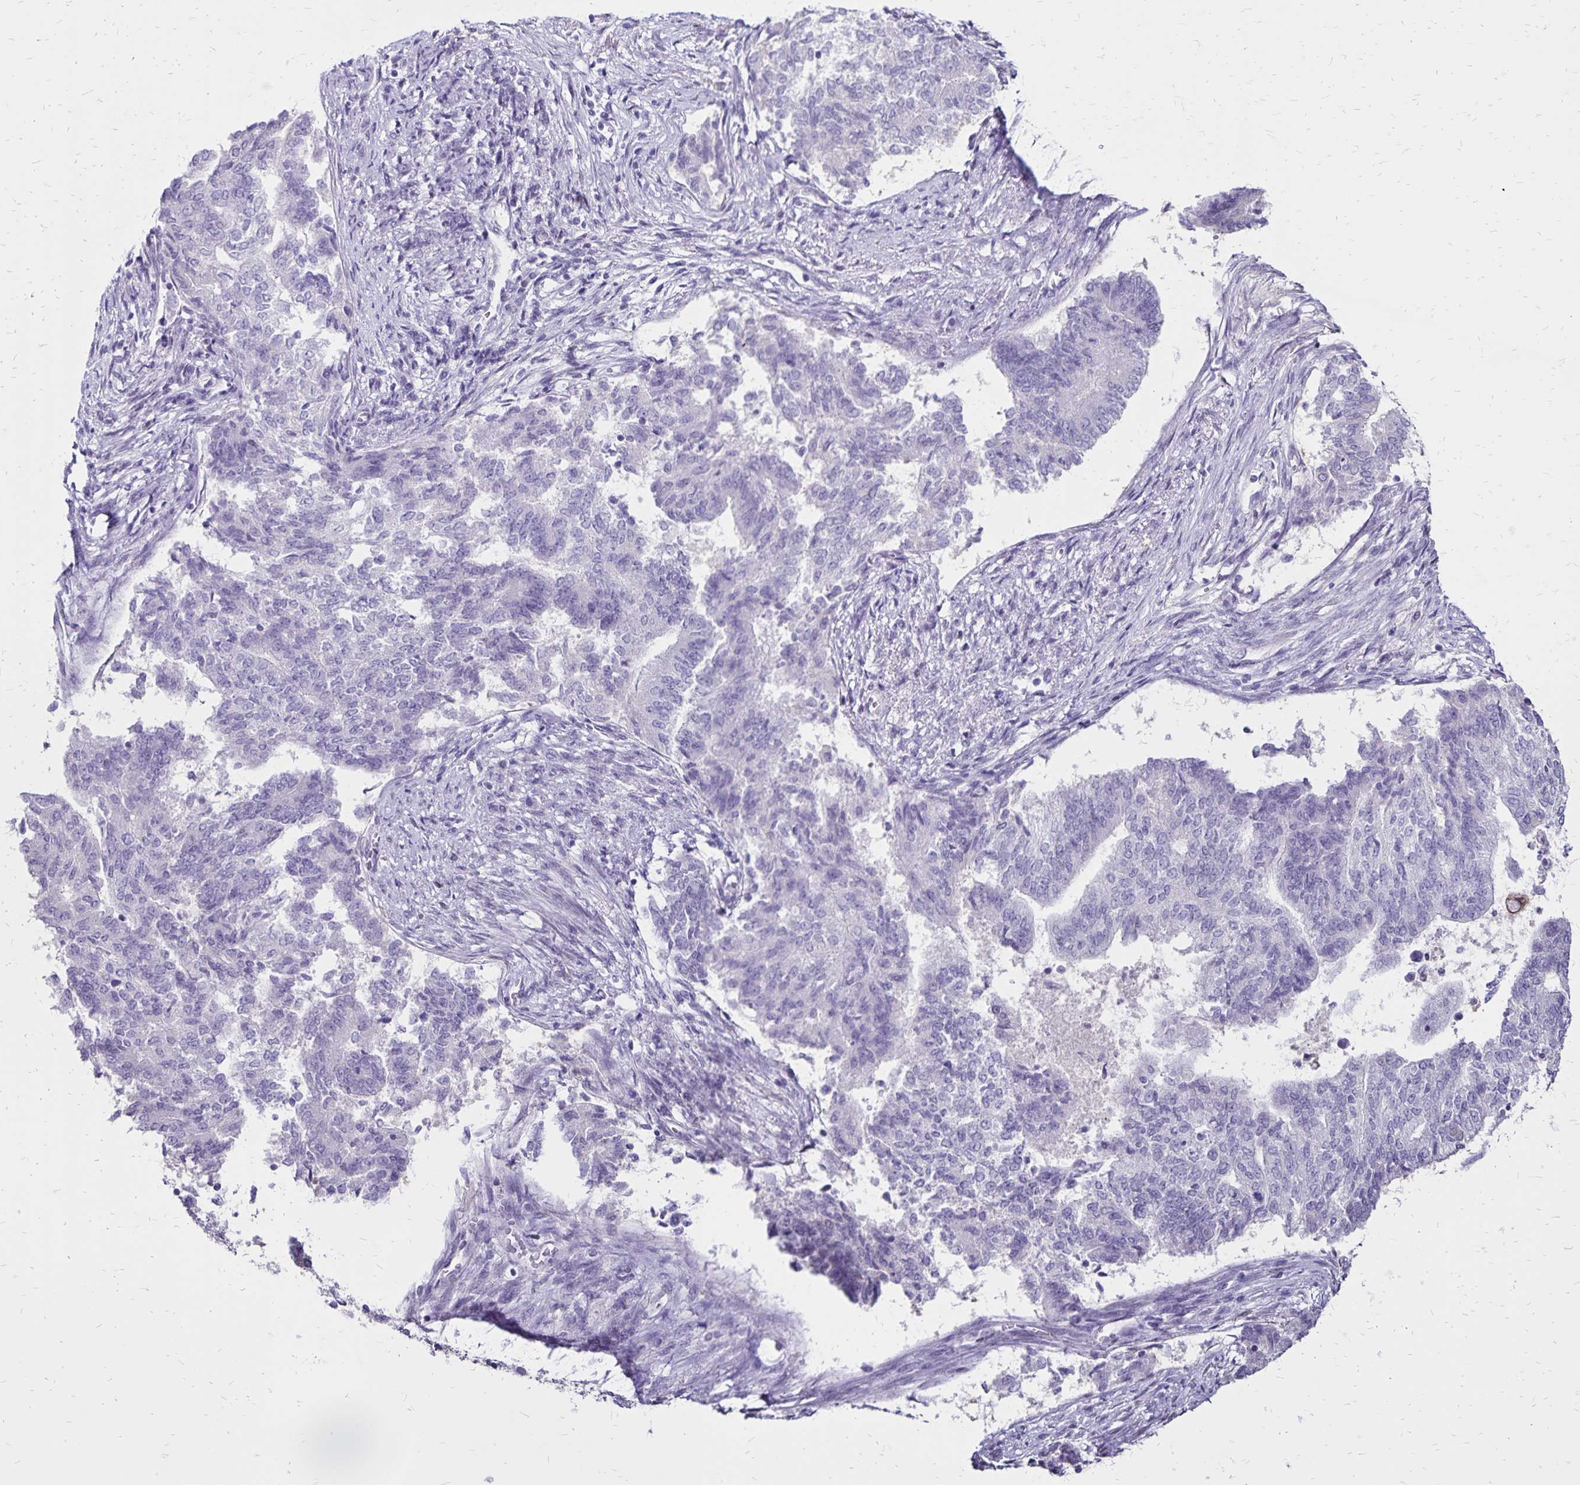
{"staining": {"intensity": "negative", "quantity": "none", "location": "none"}, "tissue": "endometrial cancer", "cell_type": "Tumor cells", "image_type": "cancer", "snomed": [{"axis": "morphology", "description": "Adenocarcinoma, NOS"}, {"axis": "topography", "description": "Endometrium"}], "caption": "Immunohistochemistry (IHC) photomicrograph of human endometrial cancer (adenocarcinoma) stained for a protein (brown), which reveals no positivity in tumor cells. (DAB immunohistochemistry visualized using brightfield microscopy, high magnification).", "gene": "SH3GL3", "patient": {"sex": "female", "age": 65}}